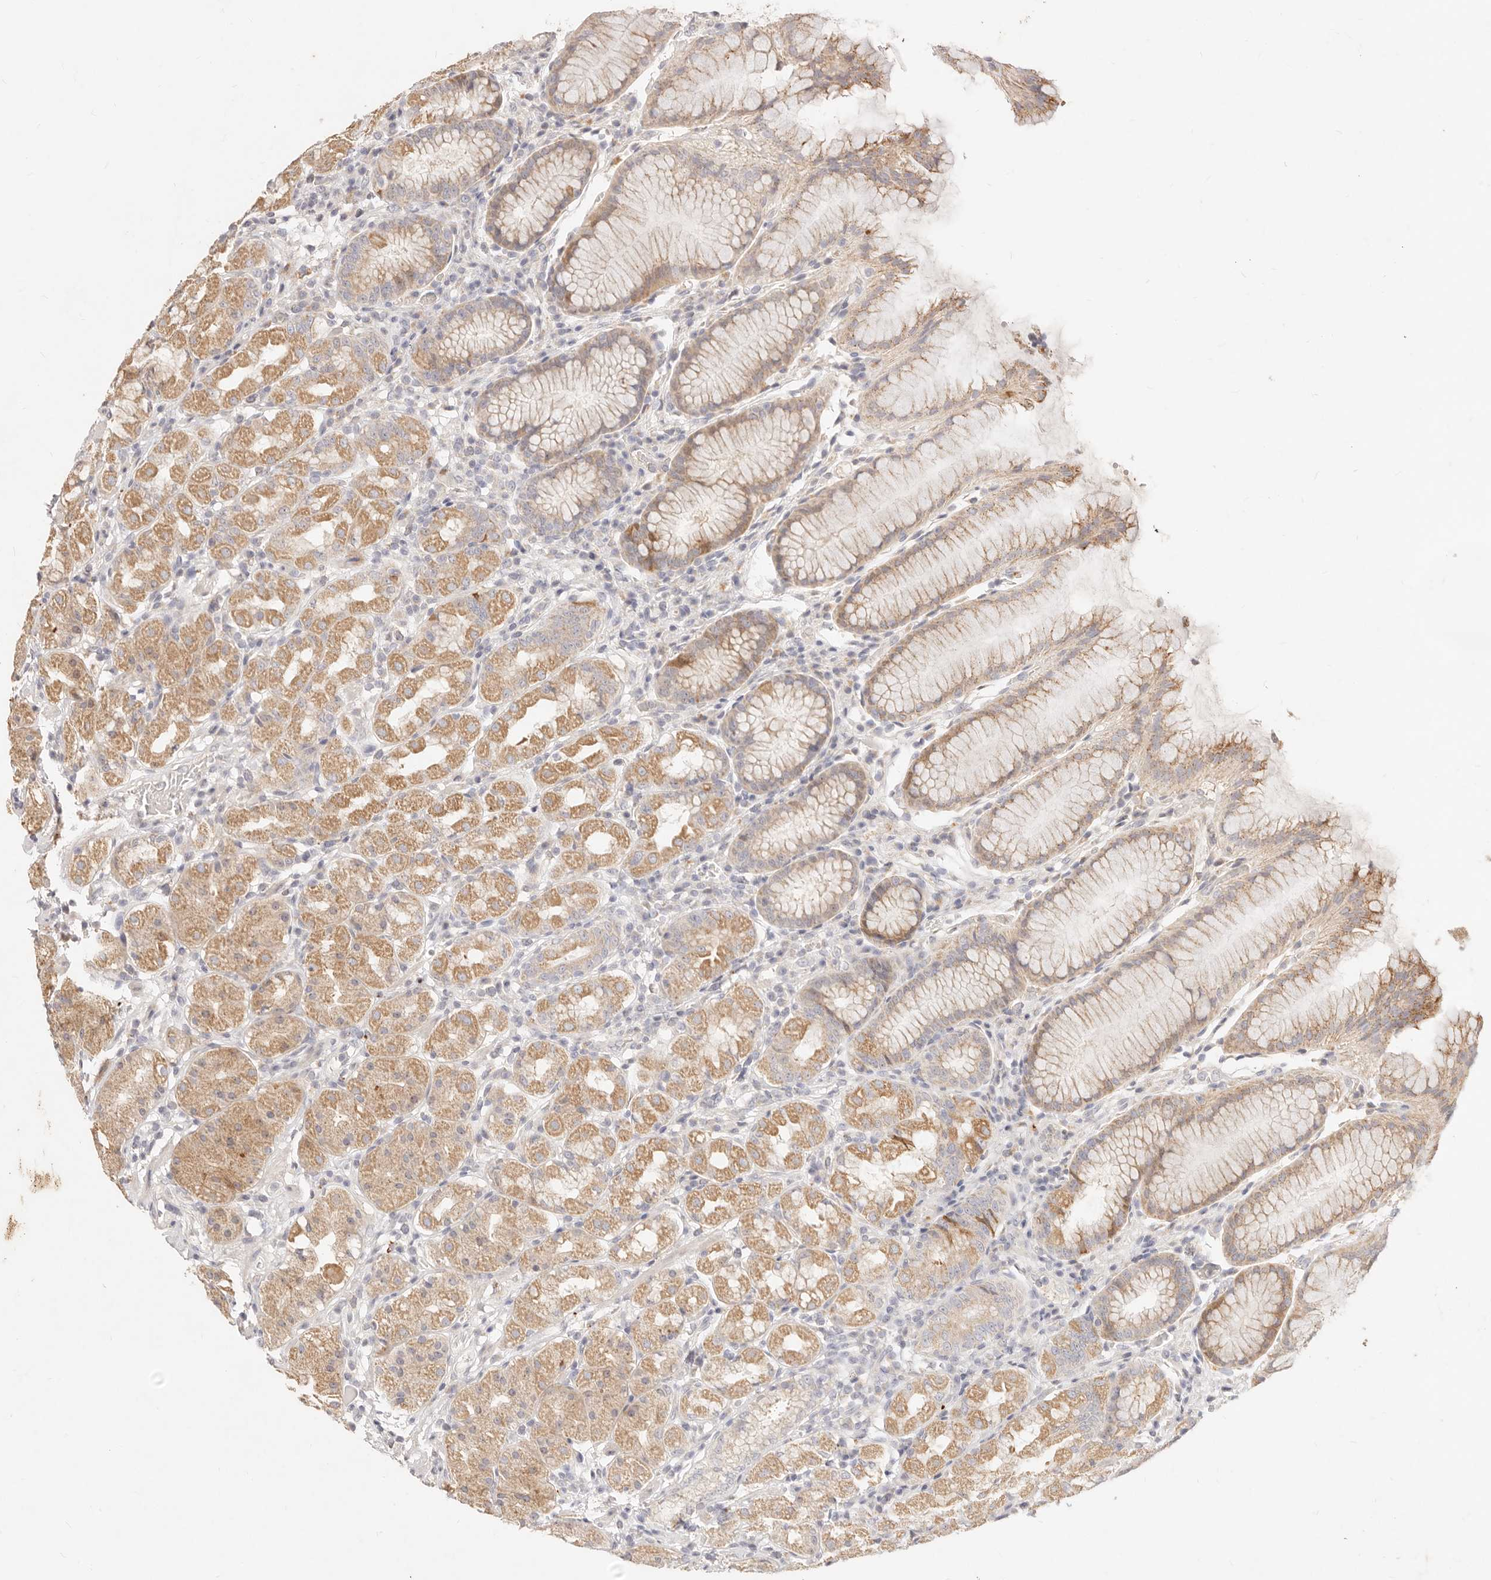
{"staining": {"intensity": "strong", "quantity": "25%-75%", "location": "cytoplasmic/membranous"}, "tissue": "stomach", "cell_type": "Glandular cells", "image_type": "normal", "snomed": [{"axis": "morphology", "description": "Normal tissue, NOS"}, {"axis": "topography", "description": "Stomach, lower"}], "caption": "The immunohistochemical stain shows strong cytoplasmic/membranous staining in glandular cells of benign stomach. (brown staining indicates protein expression, while blue staining denotes nuclei).", "gene": "ACOX1", "patient": {"sex": "female", "age": 56}}